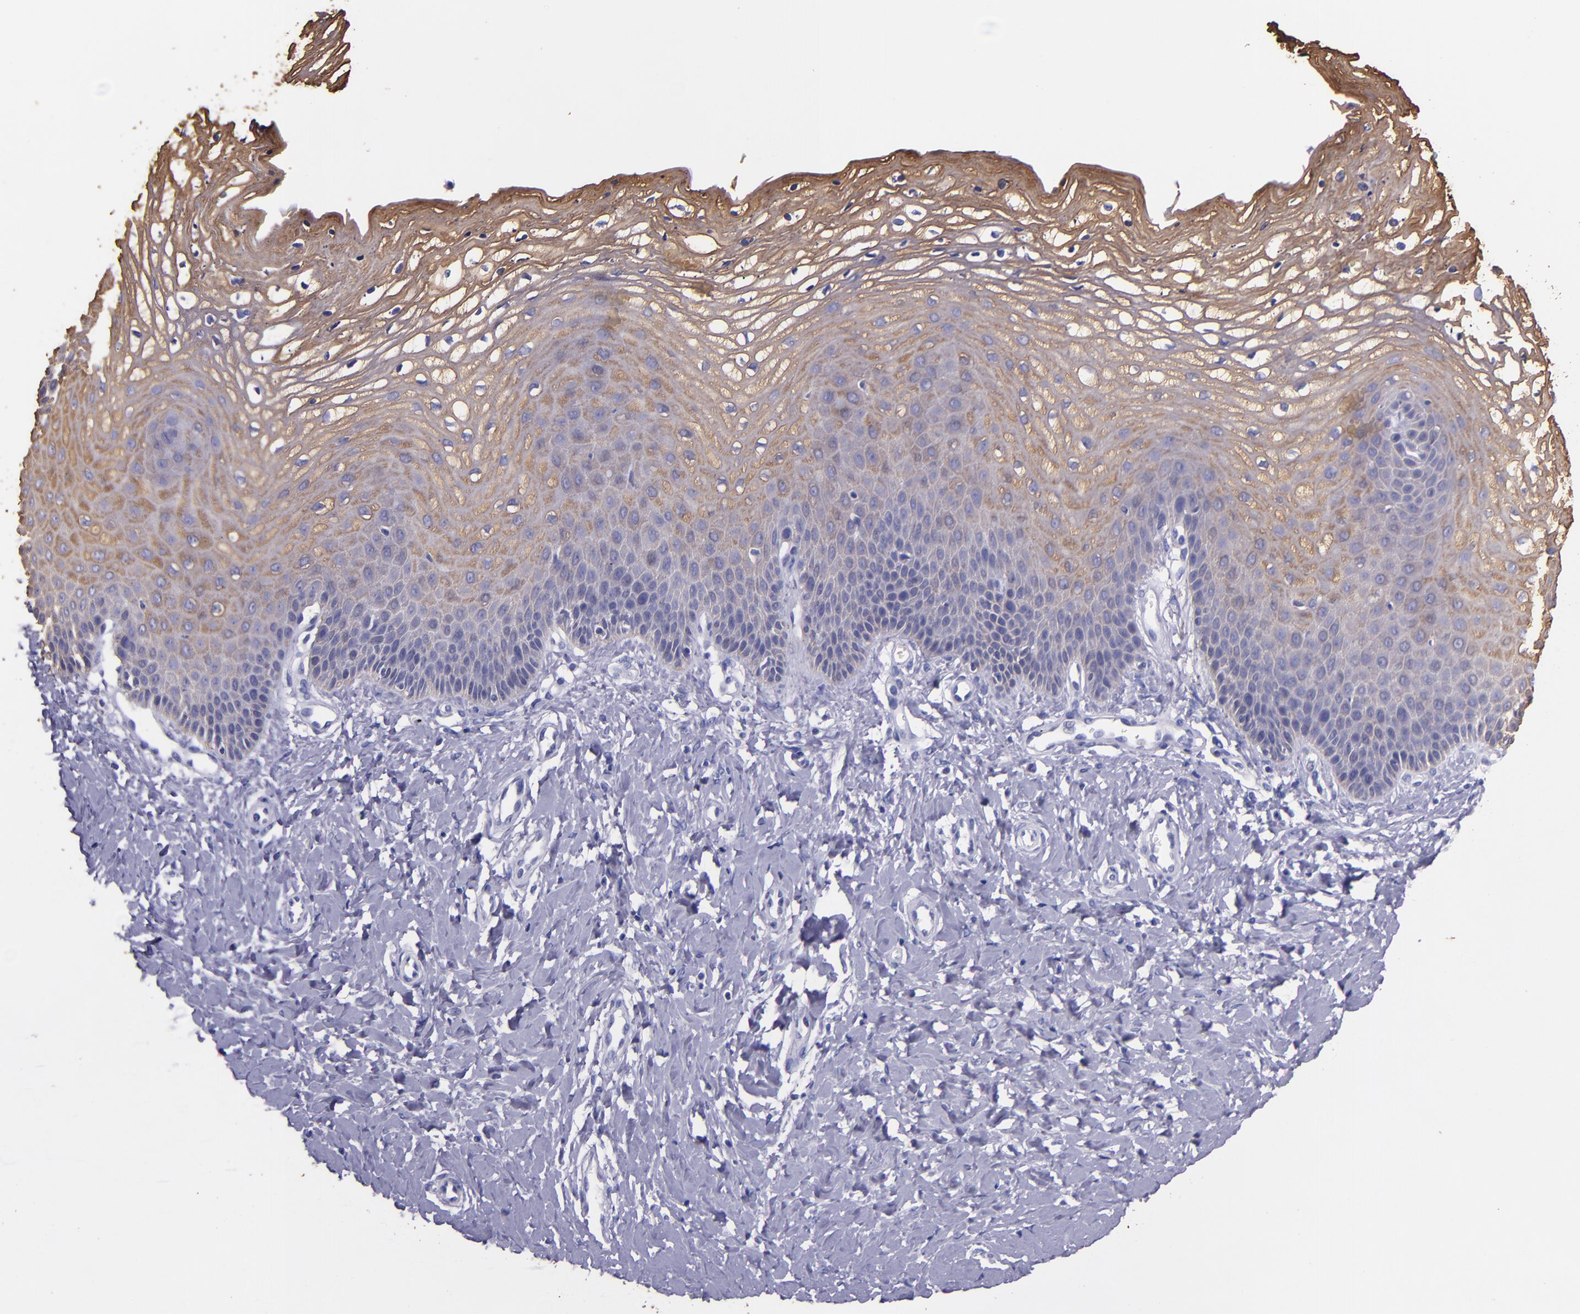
{"staining": {"intensity": "weak", "quantity": ">75%", "location": "cytoplasmic/membranous"}, "tissue": "vagina", "cell_type": "Squamous epithelial cells", "image_type": "normal", "snomed": [{"axis": "morphology", "description": "Normal tissue, NOS"}, {"axis": "topography", "description": "Vagina"}], "caption": "Vagina was stained to show a protein in brown. There is low levels of weak cytoplasmic/membranous staining in about >75% of squamous epithelial cells.", "gene": "KRT4", "patient": {"sex": "female", "age": 68}}